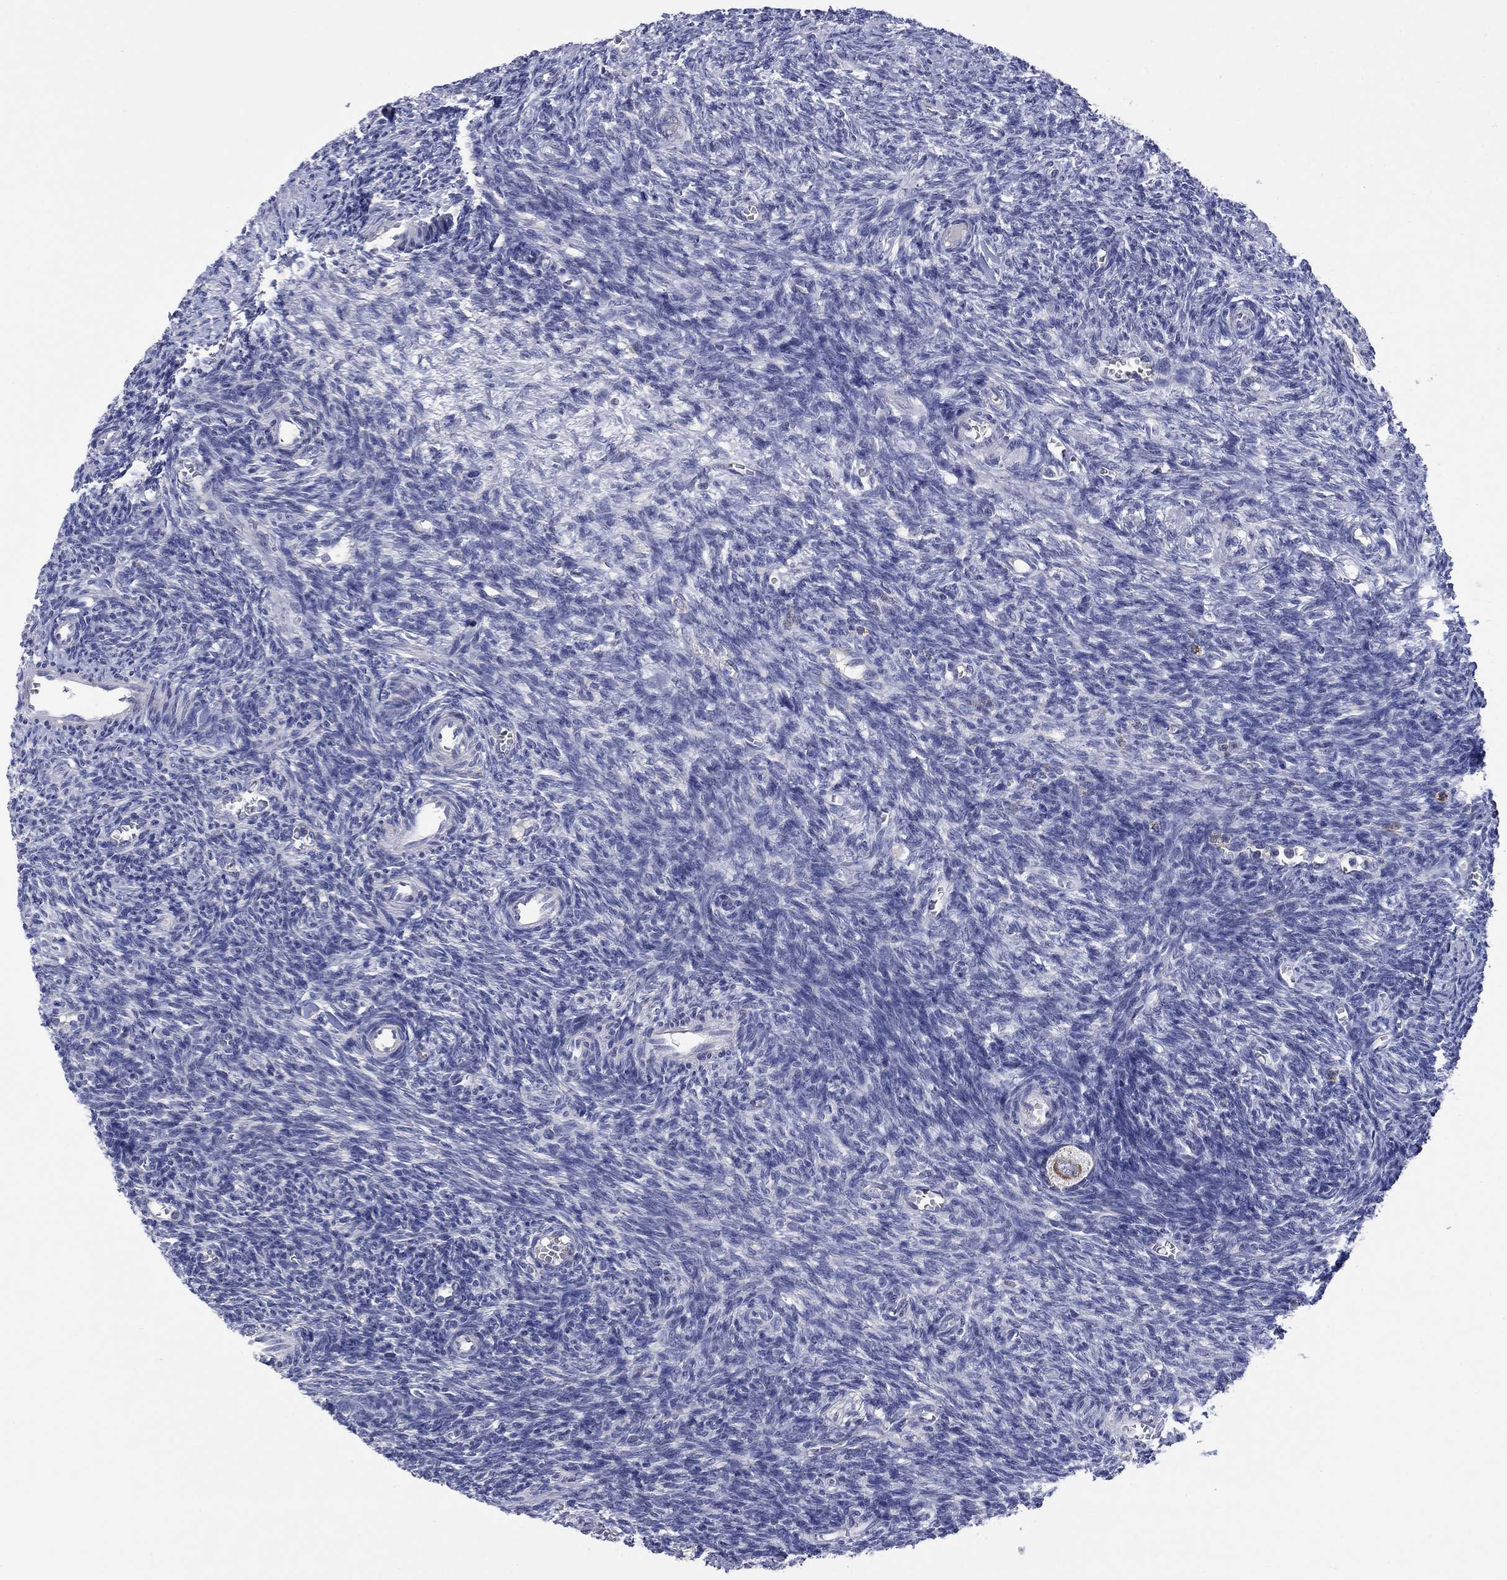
{"staining": {"intensity": "strong", "quantity": ">75%", "location": "cytoplasmic/membranous"}, "tissue": "ovary", "cell_type": "Follicle cells", "image_type": "normal", "snomed": [{"axis": "morphology", "description": "Normal tissue, NOS"}, {"axis": "topography", "description": "Ovary"}], "caption": "High-magnification brightfield microscopy of unremarkable ovary stained with DAB (3,3'-diaminobenzidine) (brown) and counterstained with hematoxylin (blue). follicle cells exhibit strong cytoplasmic/membranous staining is identified in approximately>75% of cells.", "gene": "CLVS1", "patient": {"sex": "female", "age": 27}}